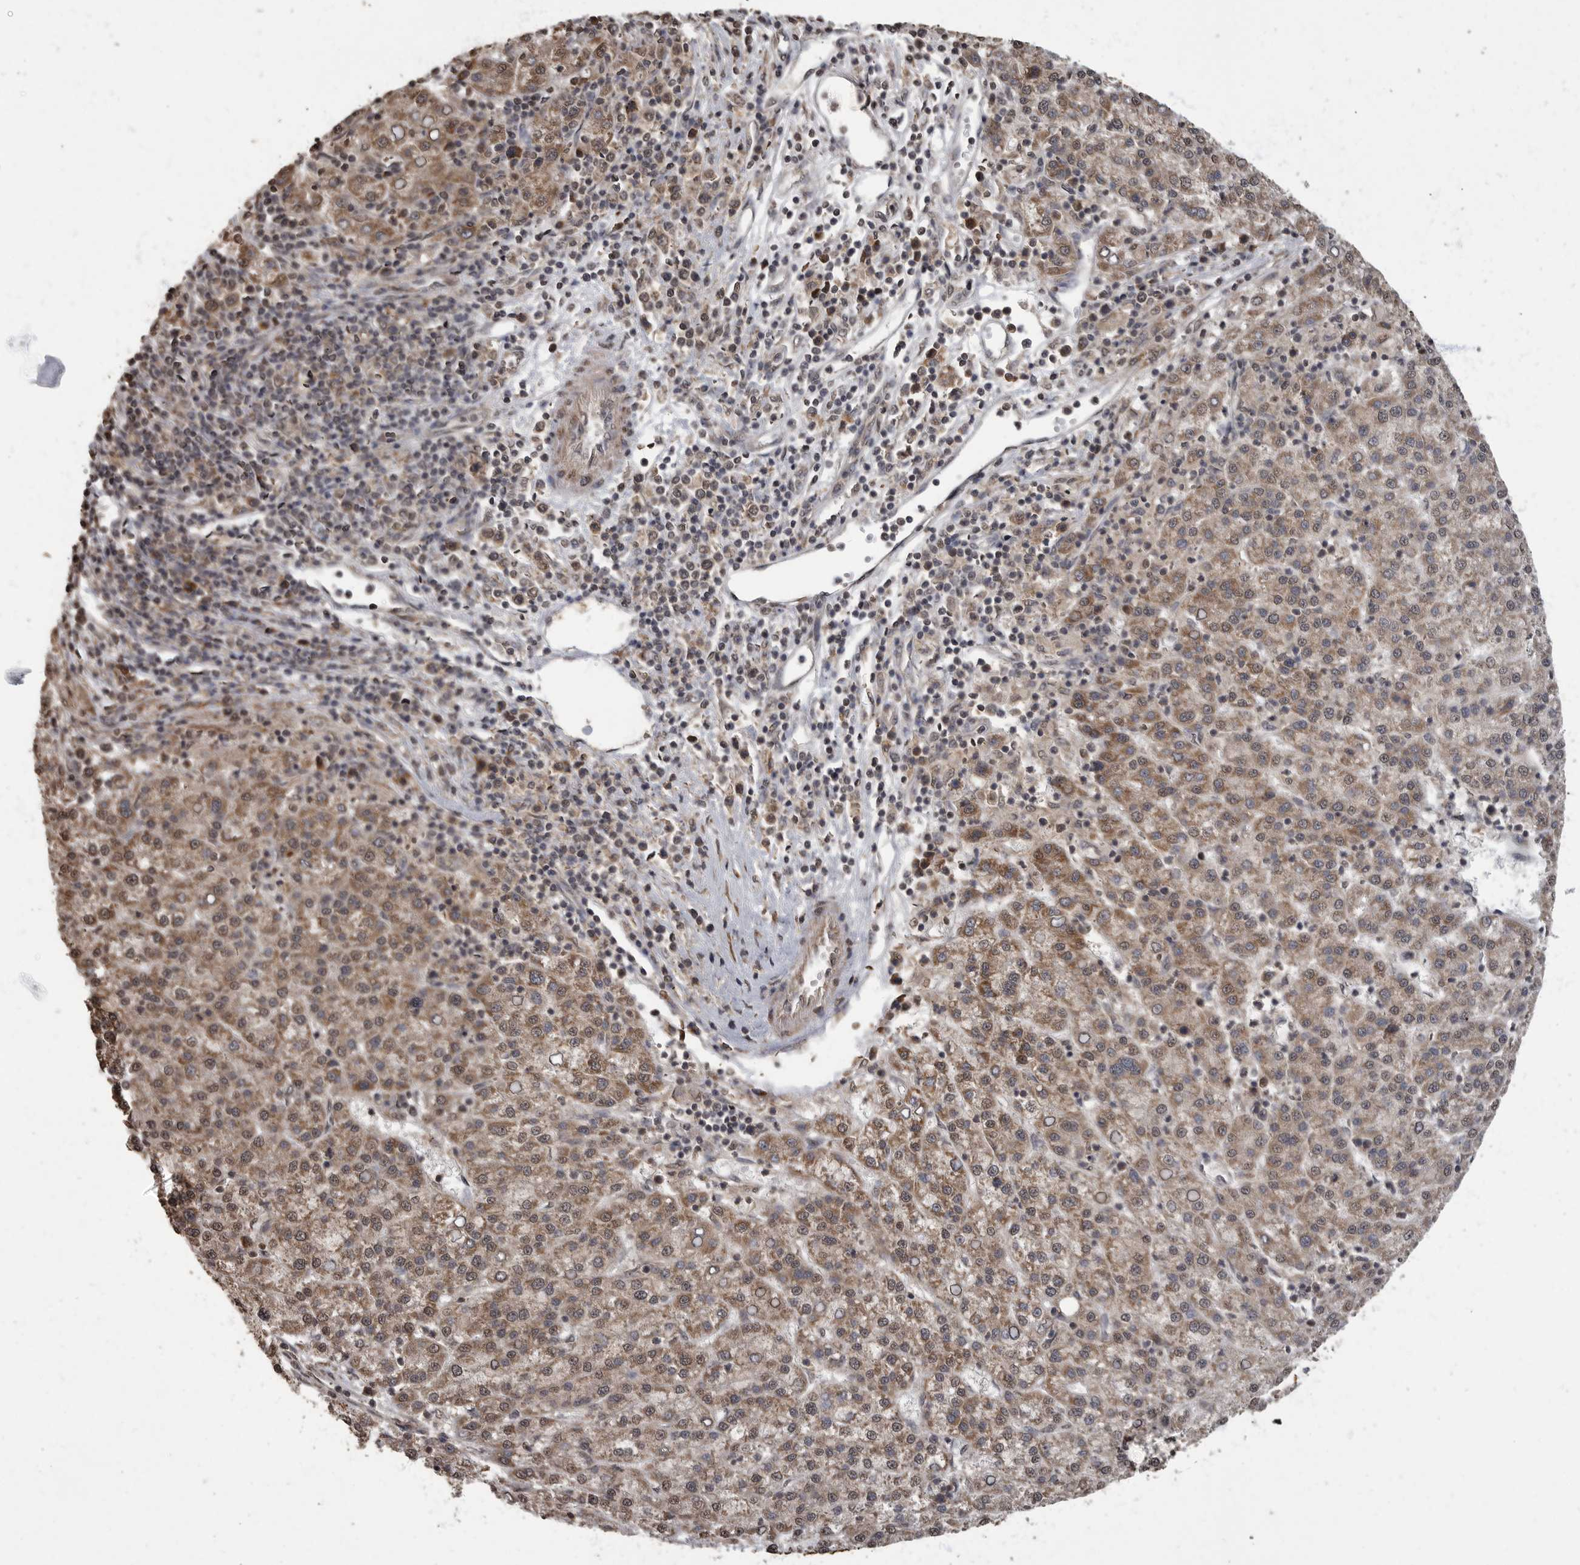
{"staining": {"intensity": "moderate", "quantity": ">75%", "location": "cytoplasmic/membranous"}, "tissue": "liver cancer", "cell_type": "Tumor cells", "image_type": "cancer", "snomed": [{"axis": "morphology", "description": "Carcinoma, Hepatocellular, NOS"}, {"axis": "topography", "description": "Liver"}], "caption": "A brown stain highlights moderate cytoplasmic/membranous positivity of a protein in liver cancer tumor cells.", "gene": "MAFG", "patient": {"sex": "female", "age": 58}}